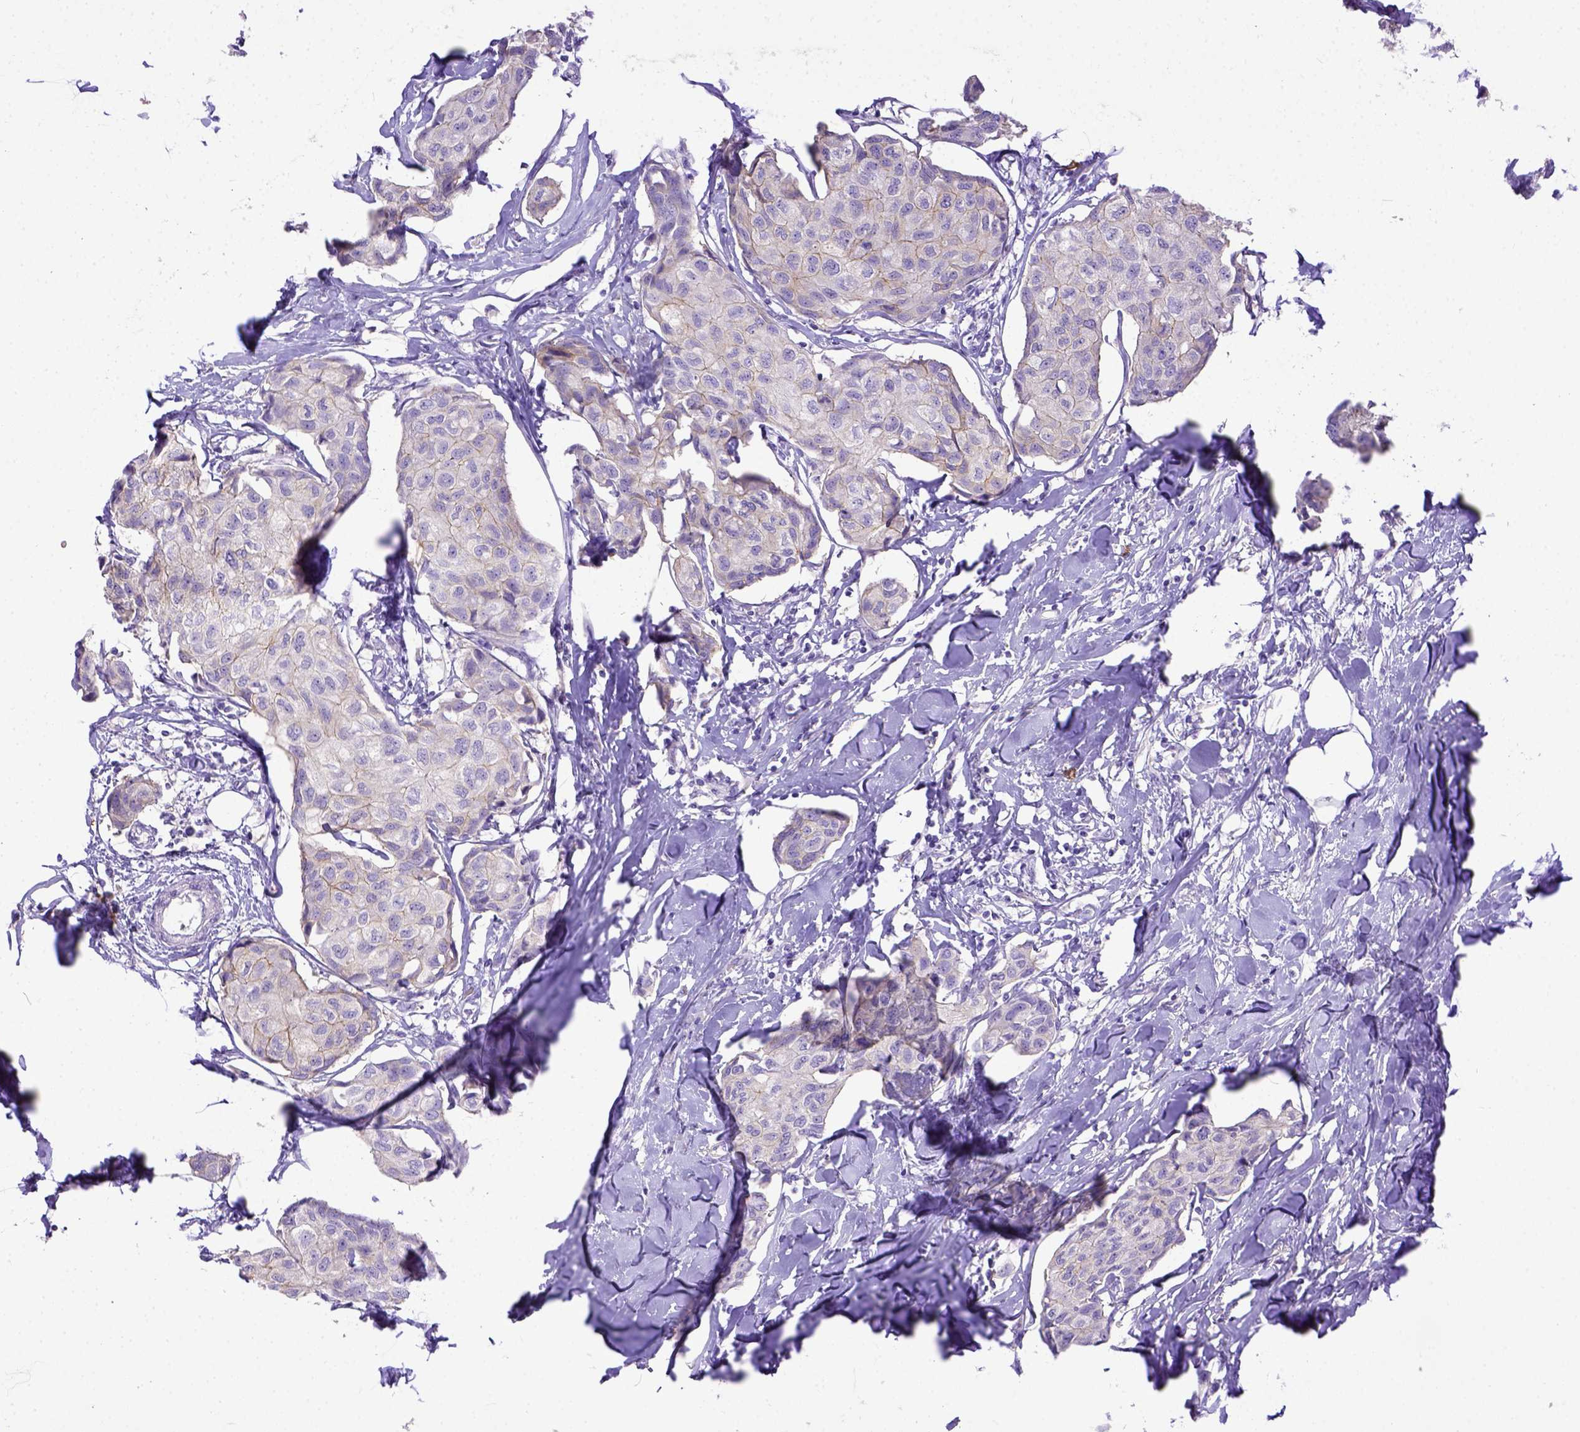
{"staining": {"intensity": "negative", "quantity": "none", "location": "none"}, "tissue": "breast cancer", "cell_type": "Tumor cells", "image_type": "cancer", "snomed": [{"axis": "morphology", "description": "Duct carcinoma"}, {"axis": "topography", "description": "Breast"}], "caption": "Human breast cancer stained for a protein using IHC reveals no expression in tumor cells.", "gene": "KIT", "patient": {"sex": "female", "age": 80}}